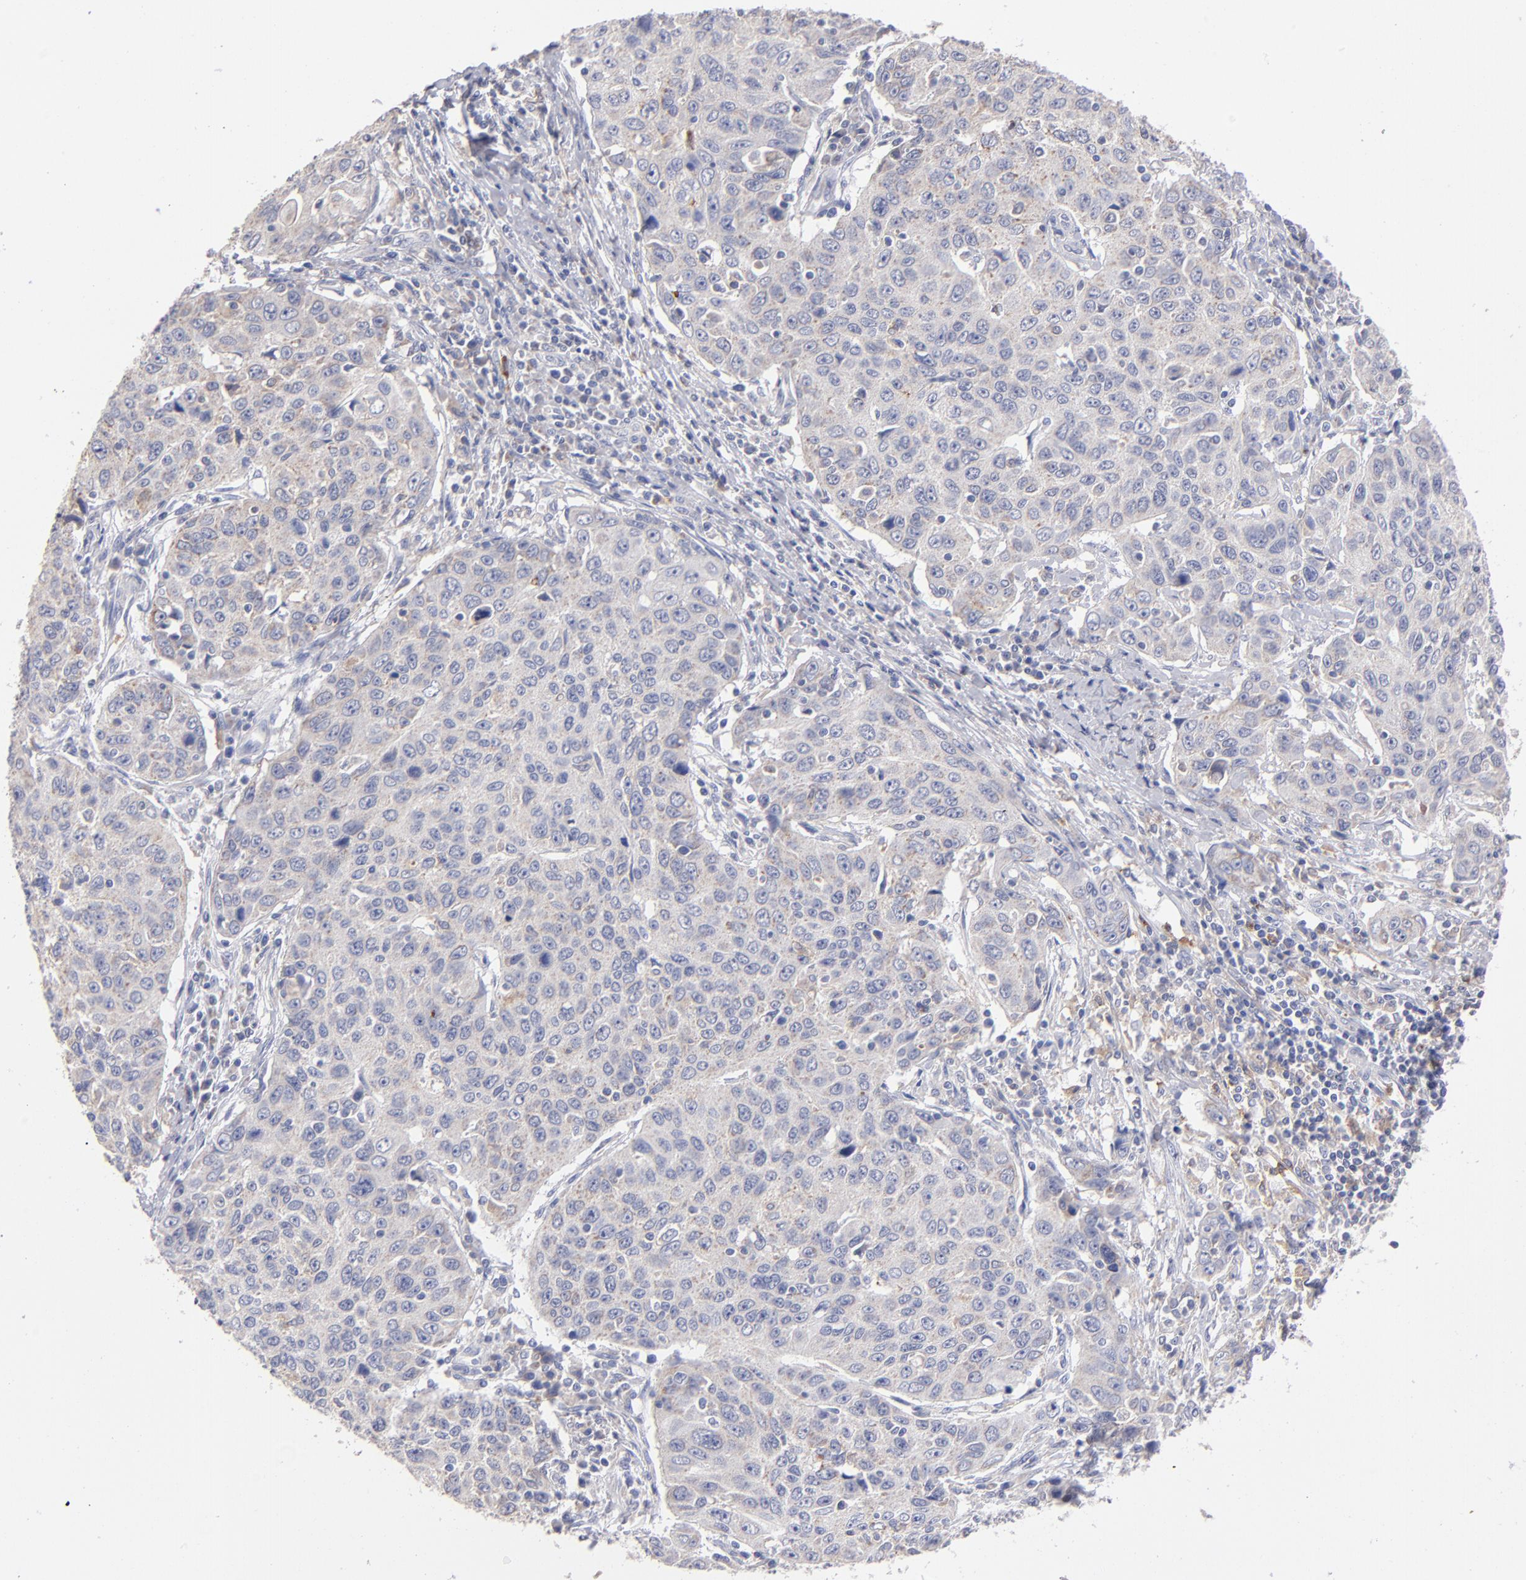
{"staining": {"intensity": "weak", "quantity": ">75%", "location": "cytoplasmic/membranous"}, "tissue": "cervical cancer", "cell_type": "Tumor cells", "image_type": "cancer", "snomed": [{"axis": "morphology", "description": "Squamous cell carcinoma, NOS"}, {"axis": "topography", "description": "Cervix"}], "caption": "IHC micrograph of human squamous cell carcinoma (cervical) stained for a protein (brown), which exhibits low levels of weak cytoplasmic/membranous positivity in approximately >75% of tumor cells.", "gene": "FGR", "patient": {"sex": "female", "age": 53}}